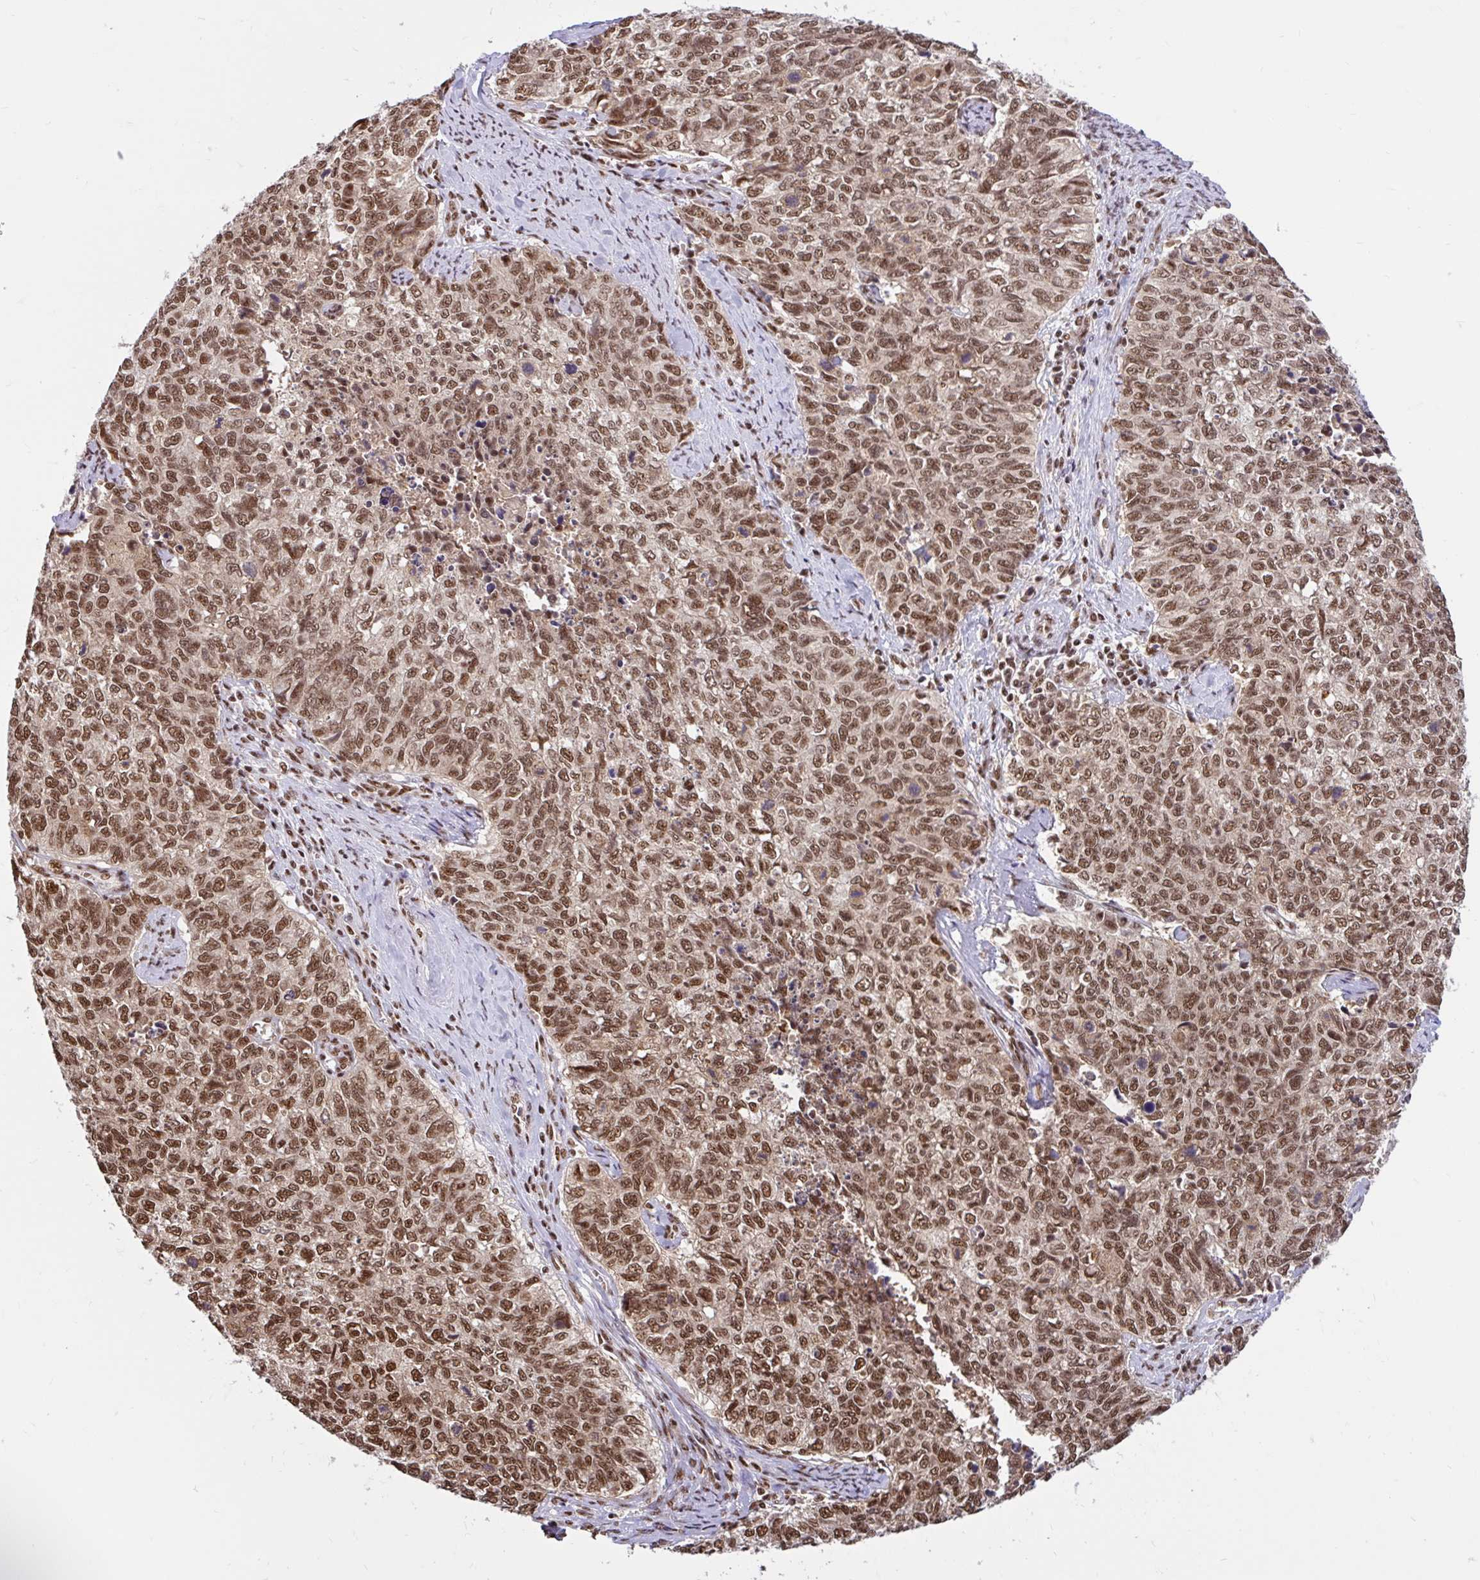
{"staining": {"intensity": "strong", "quantity": ">75%", "location": "nuclear"}, "tissue": "cervical cancer", "cell_type": "Tumor cells", "image_type": "cancer", "snomed": [{"axis": "morphology", "description": "Adenocarcinoma, NOS"}, {"axis": "topography", "description": "Cervix"}], "caption": "Cervical adenocarcinoma stained with immunohistochemistry (IHC) displays strong nuclear staining in about >75% of tumor cells.", "gene": "ABCA9", "patient": {"sex": "female", "age": 63}}